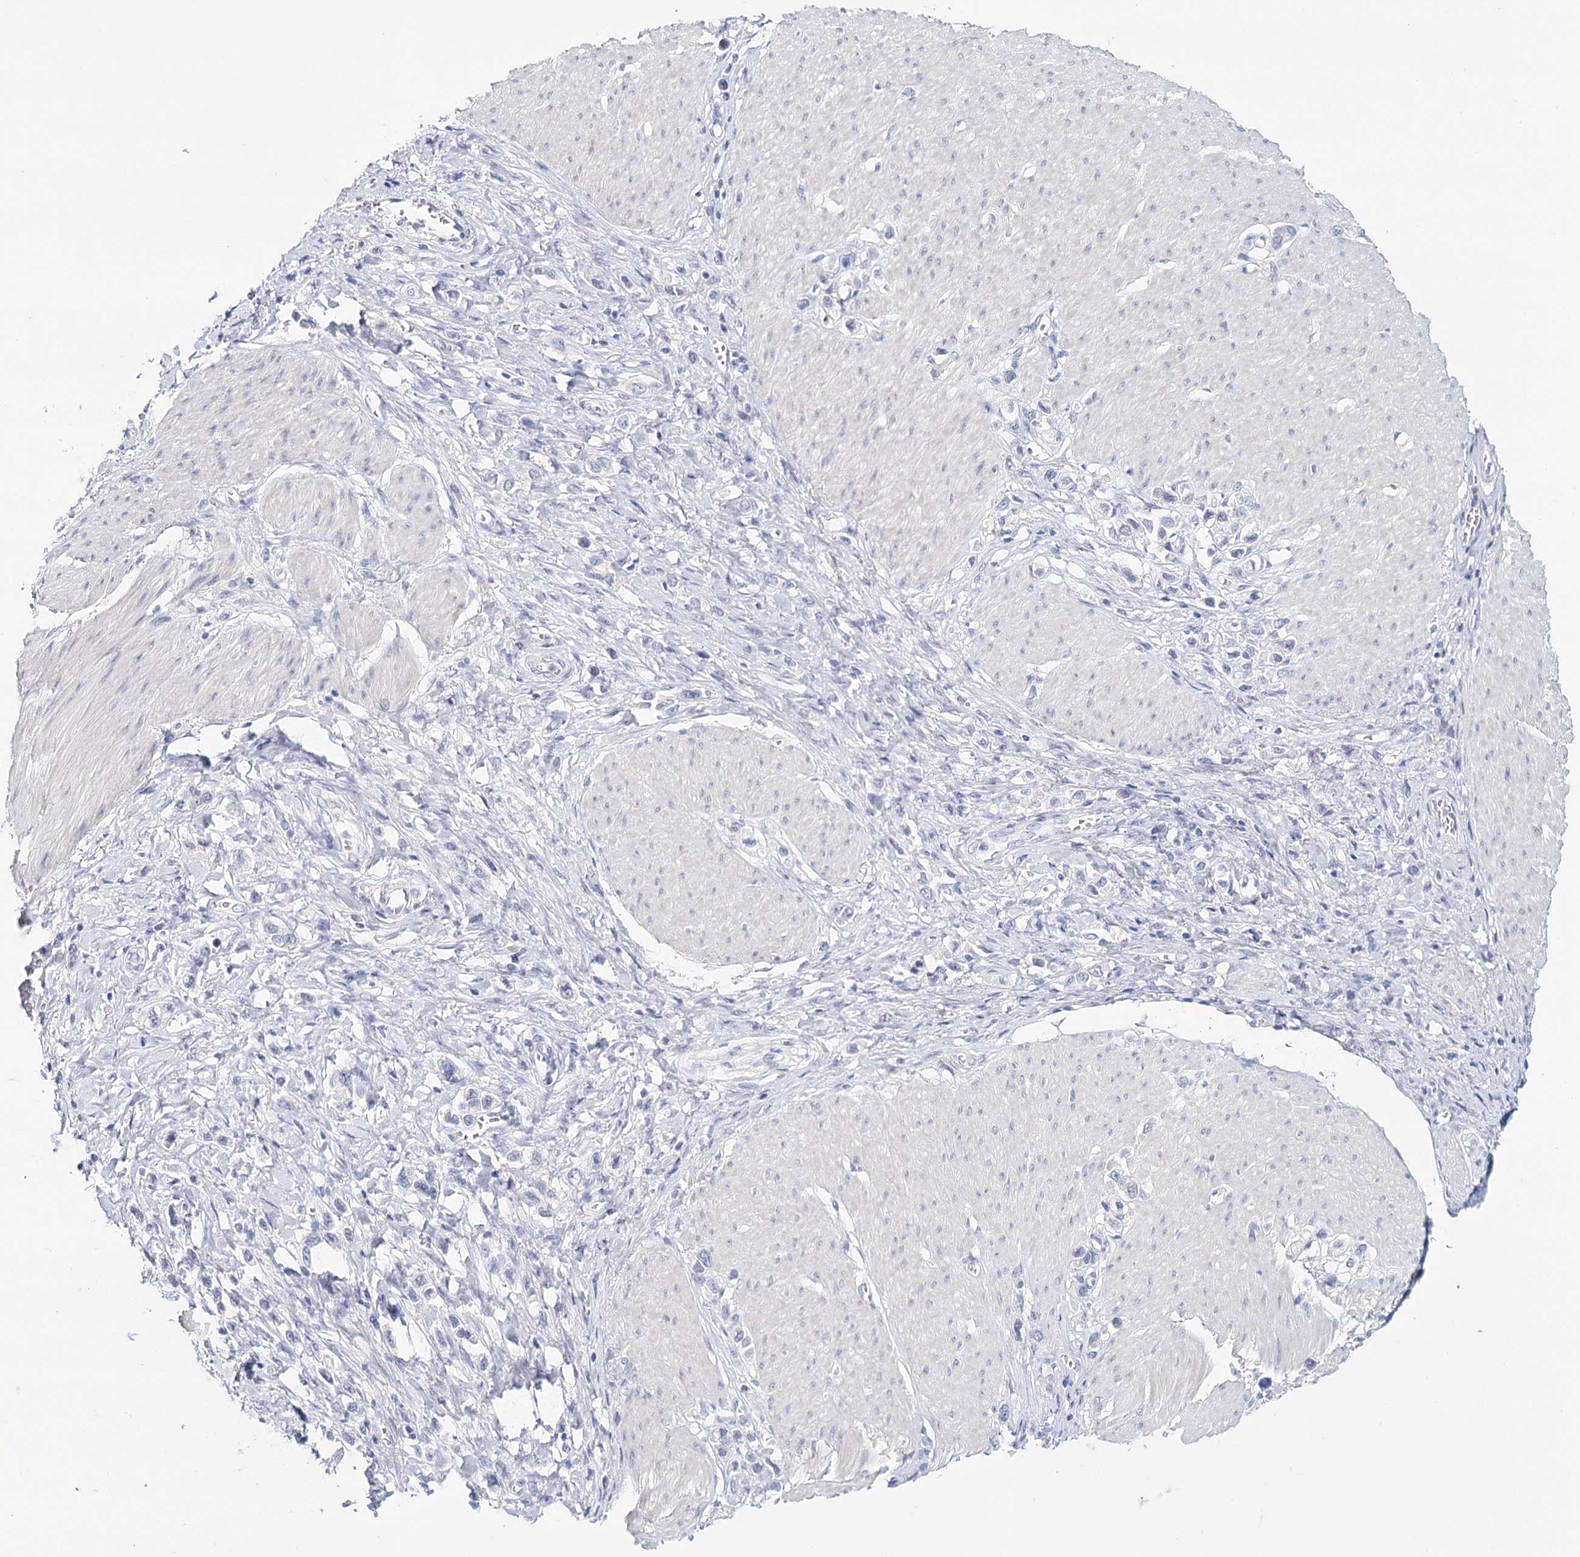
{"staining": {"intensity": "negative", "quantity": "none", "location": "none"}, "tissue": "stomach cancer", "cell_type": "Tumor cells", "image_type": "cancer", "snomed": [{"axis": "morphology", "description": "Normal tissue, NOS"}, {"axis": "morphology", "description": "Adenocarcinoma, NOS"}, {"axis": "topography", "description": "Stomach, upper"}, {"axis": "topography", "description": "Stomach"}], "caption": "High magnification brightfield microscopy of stomach adenocarcinoma stained with DAB (3,3'-diaminobenzidine) (brown) and counterstained with hematoxylin (blue): tumor cells show no significant staining.", "gene": "HSPA4L", "patient": {"sex": "female", "age": 65}}